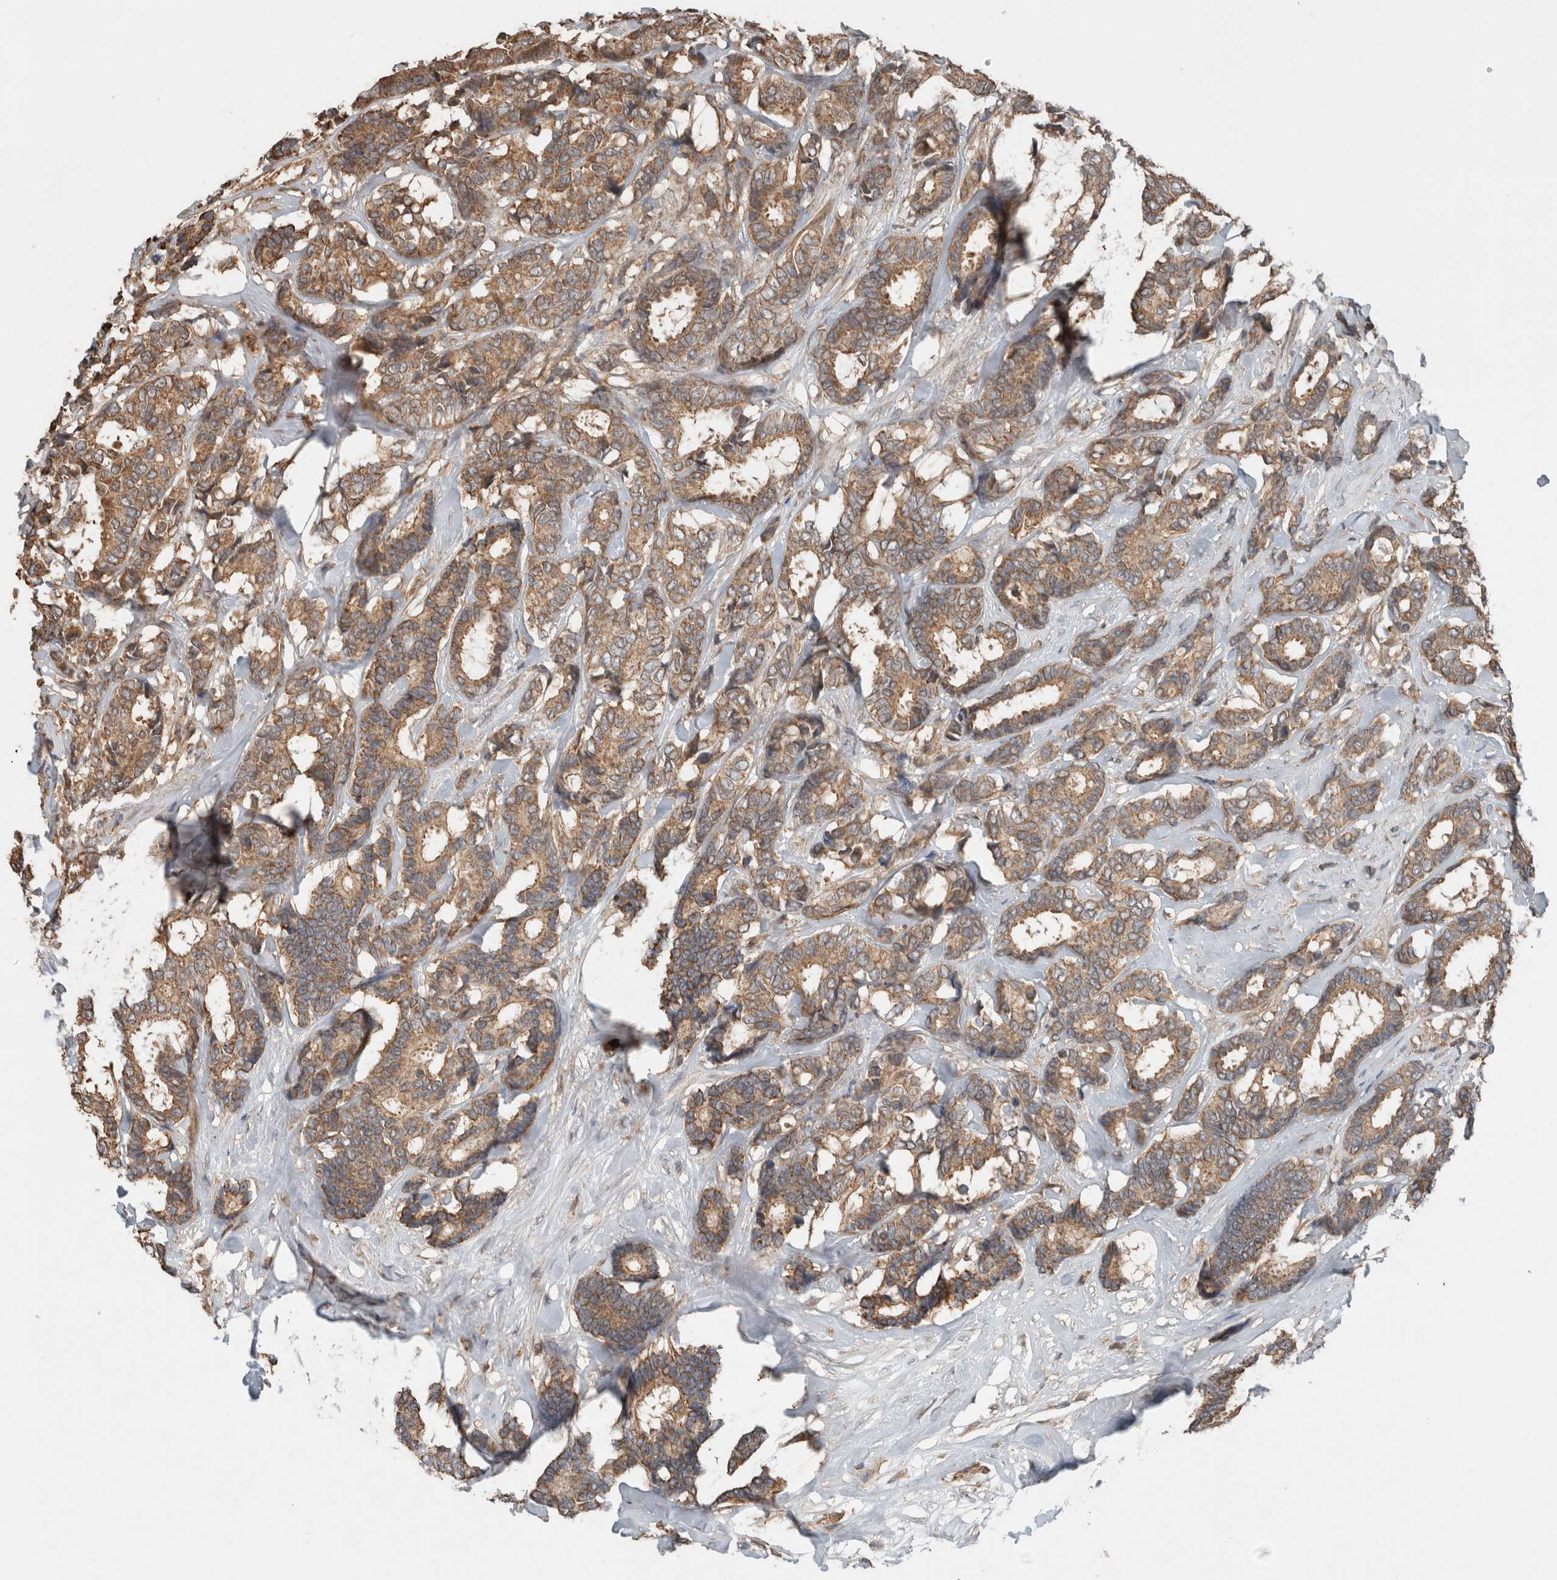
{"staining": {"intensity": "moderate", "quantity": ">75%", "location": "cytoplasmic/membranous"}, "tissue": "breast cancer", "cell_type": "Tumor cells", "image_type": "cancer", "snomed": [{"axis": "morphology", "description": "Duct carcinoma"}, {"axis": "topography", "description": "Breast"}], "caption": "Breast invasive ductal carcinoma tissue exhibits moderate cytoplasmic/membranous expression in approximately >75% of tumor cells", "gene": "KLK14", "patient": {"sex": "female", "age": 87}}